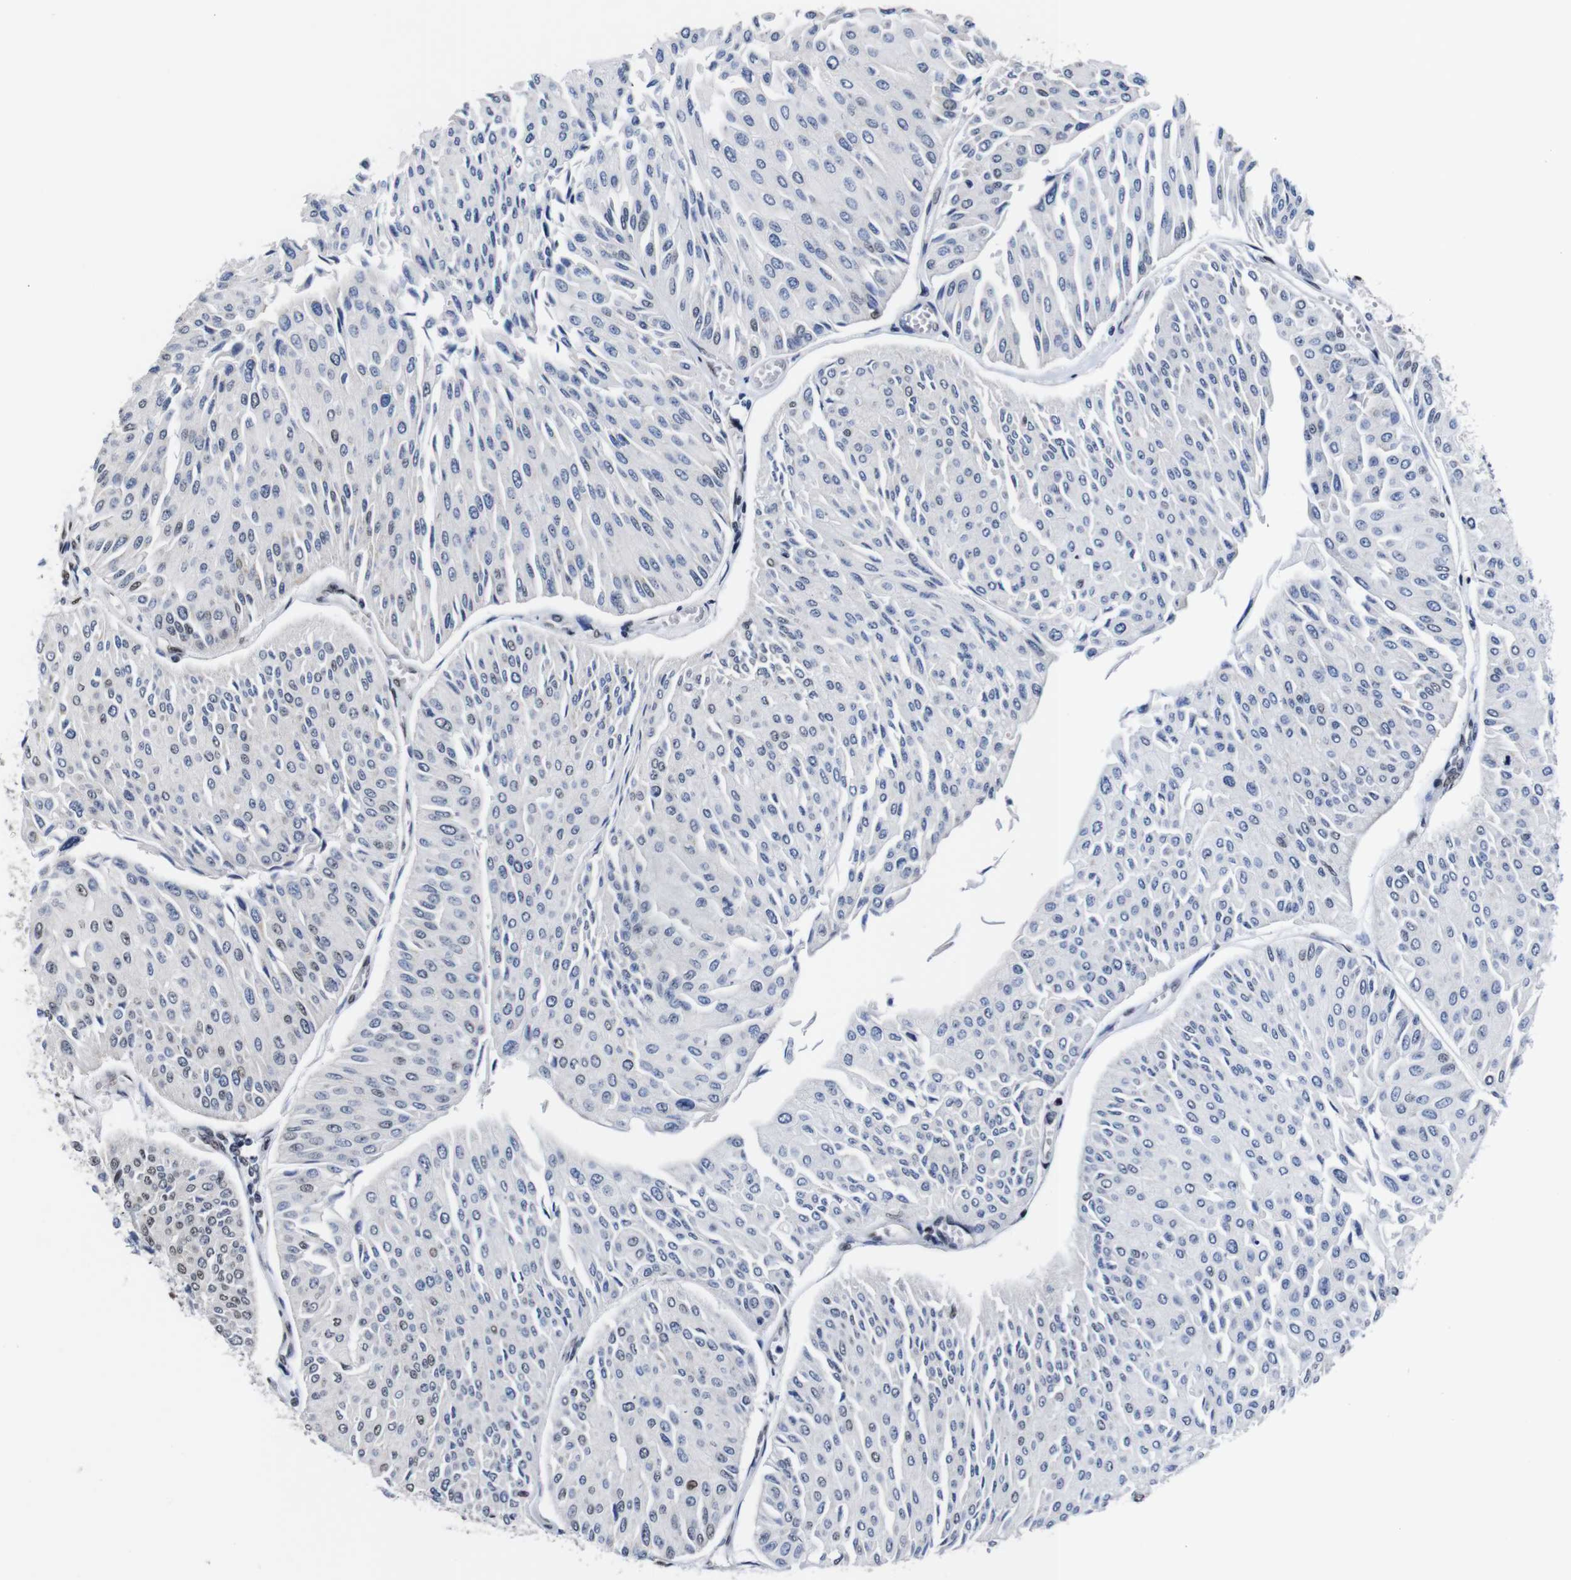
{"staining": {"intensity": "negative", "quantity": "none", "location": "none"}, "tissue": "urothelial cancer", "cell_type": "Tumor cells", "image_type": "cancer", "snomed": [{"axis": "morphology", "description": "Urothelial carcinoma, Low grade"}, {"axis": "topography", "description": "Urinary bladder"}], "caption": "Tumor cells are negative for brown protein staining in urothelial cancer. (DAB immunohistochemistry (IHC), high magnification).", "gene": "GATA6", "patient": {"sex": "male", "age": 67}}